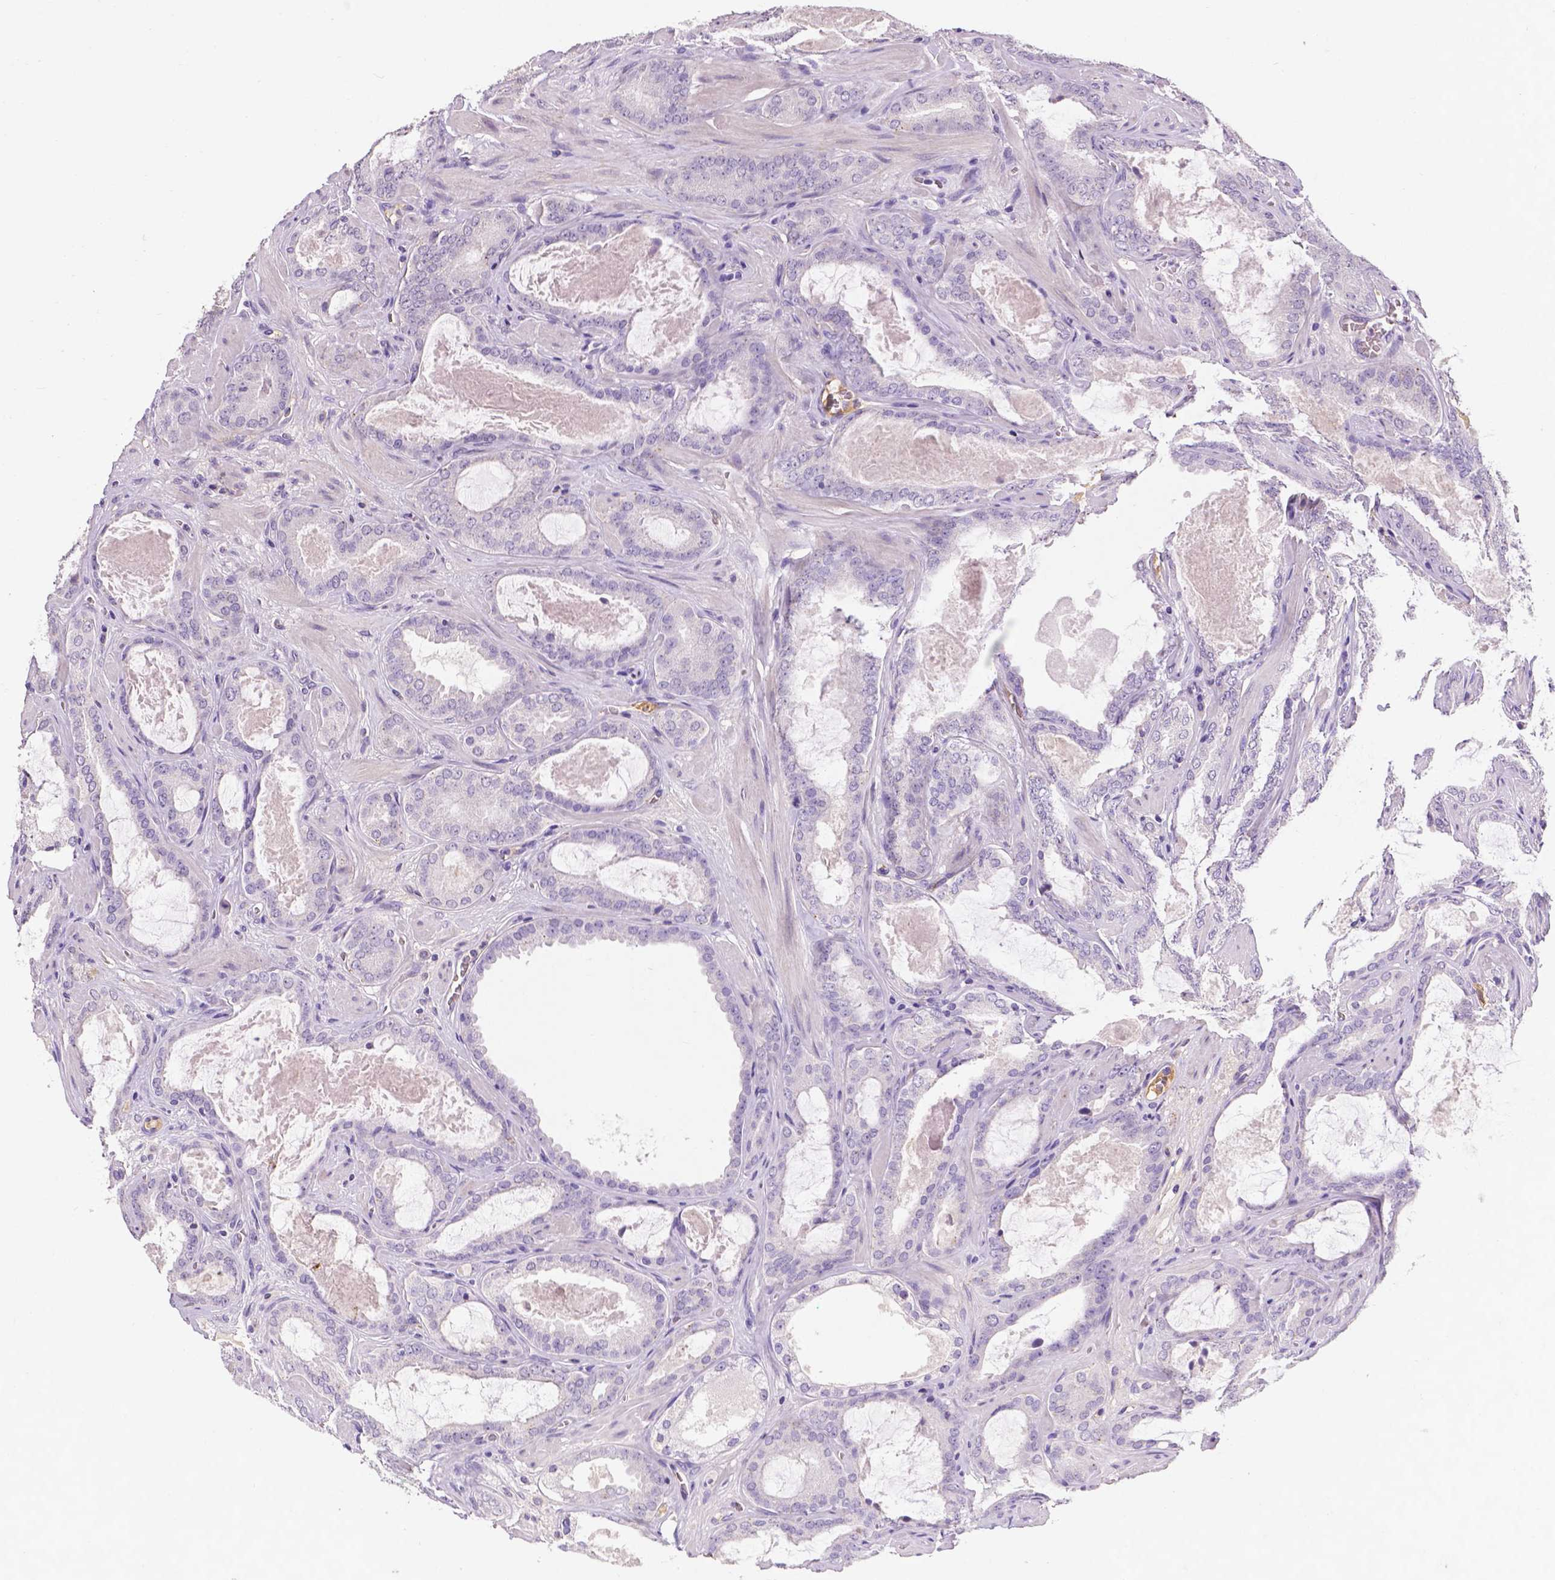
{"staining": {"intensity": "negative", "quantity": "none", "location": "none"}, "tissue": "prostate cancer", "cell_type": "Tumor cells", "image_type": "cancer", "snomed": [{"axis": "morphology", "description": "Adenocarcinoma, High grade"}, {"axis": "topography", "description": "Prostate"}], "caption": "Prostate cancer (high-grade adenocarcinoma) was stained to show a protein in brown. There is no significant positivity in tumor cells.", "gene": "APOE", "patient": {"sex": "male", "age": 63}}